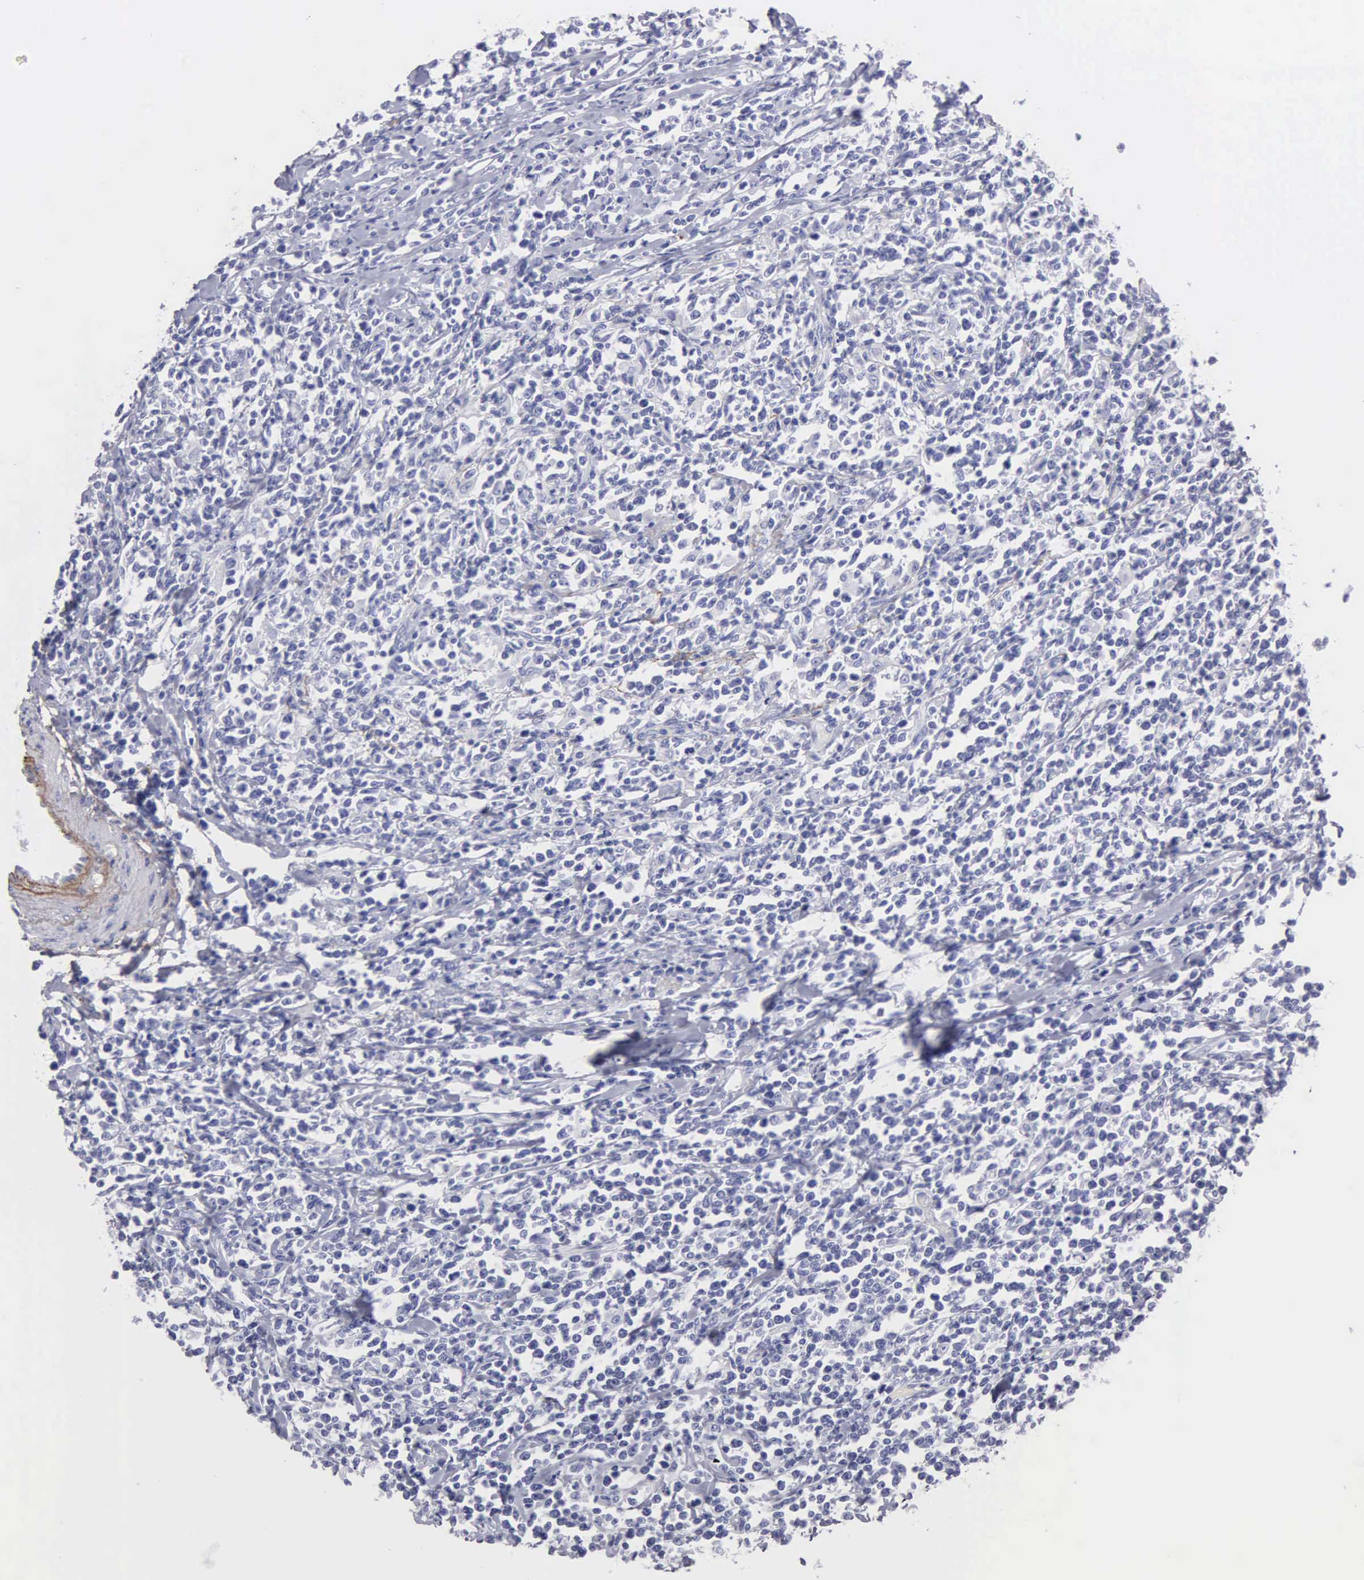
{"staining": {"intensity": "negative", "quantity": "none", "location": "none"}, "tissue": "lymphoma", "cell_type": "Tumor cells", "image_type": "cancer", "snomed": [{"axis": "morphology", "description": "Malignant lymphoma, non-Hodgkin's type, High grade"}, {"axis": "topography", "description": "Colon"}], "caption": "IHC of human lymphoma demonstrates no positivity in tumor cells.", "gene": "FBLN5", "patient": {"sex": "male", "age": 82}}